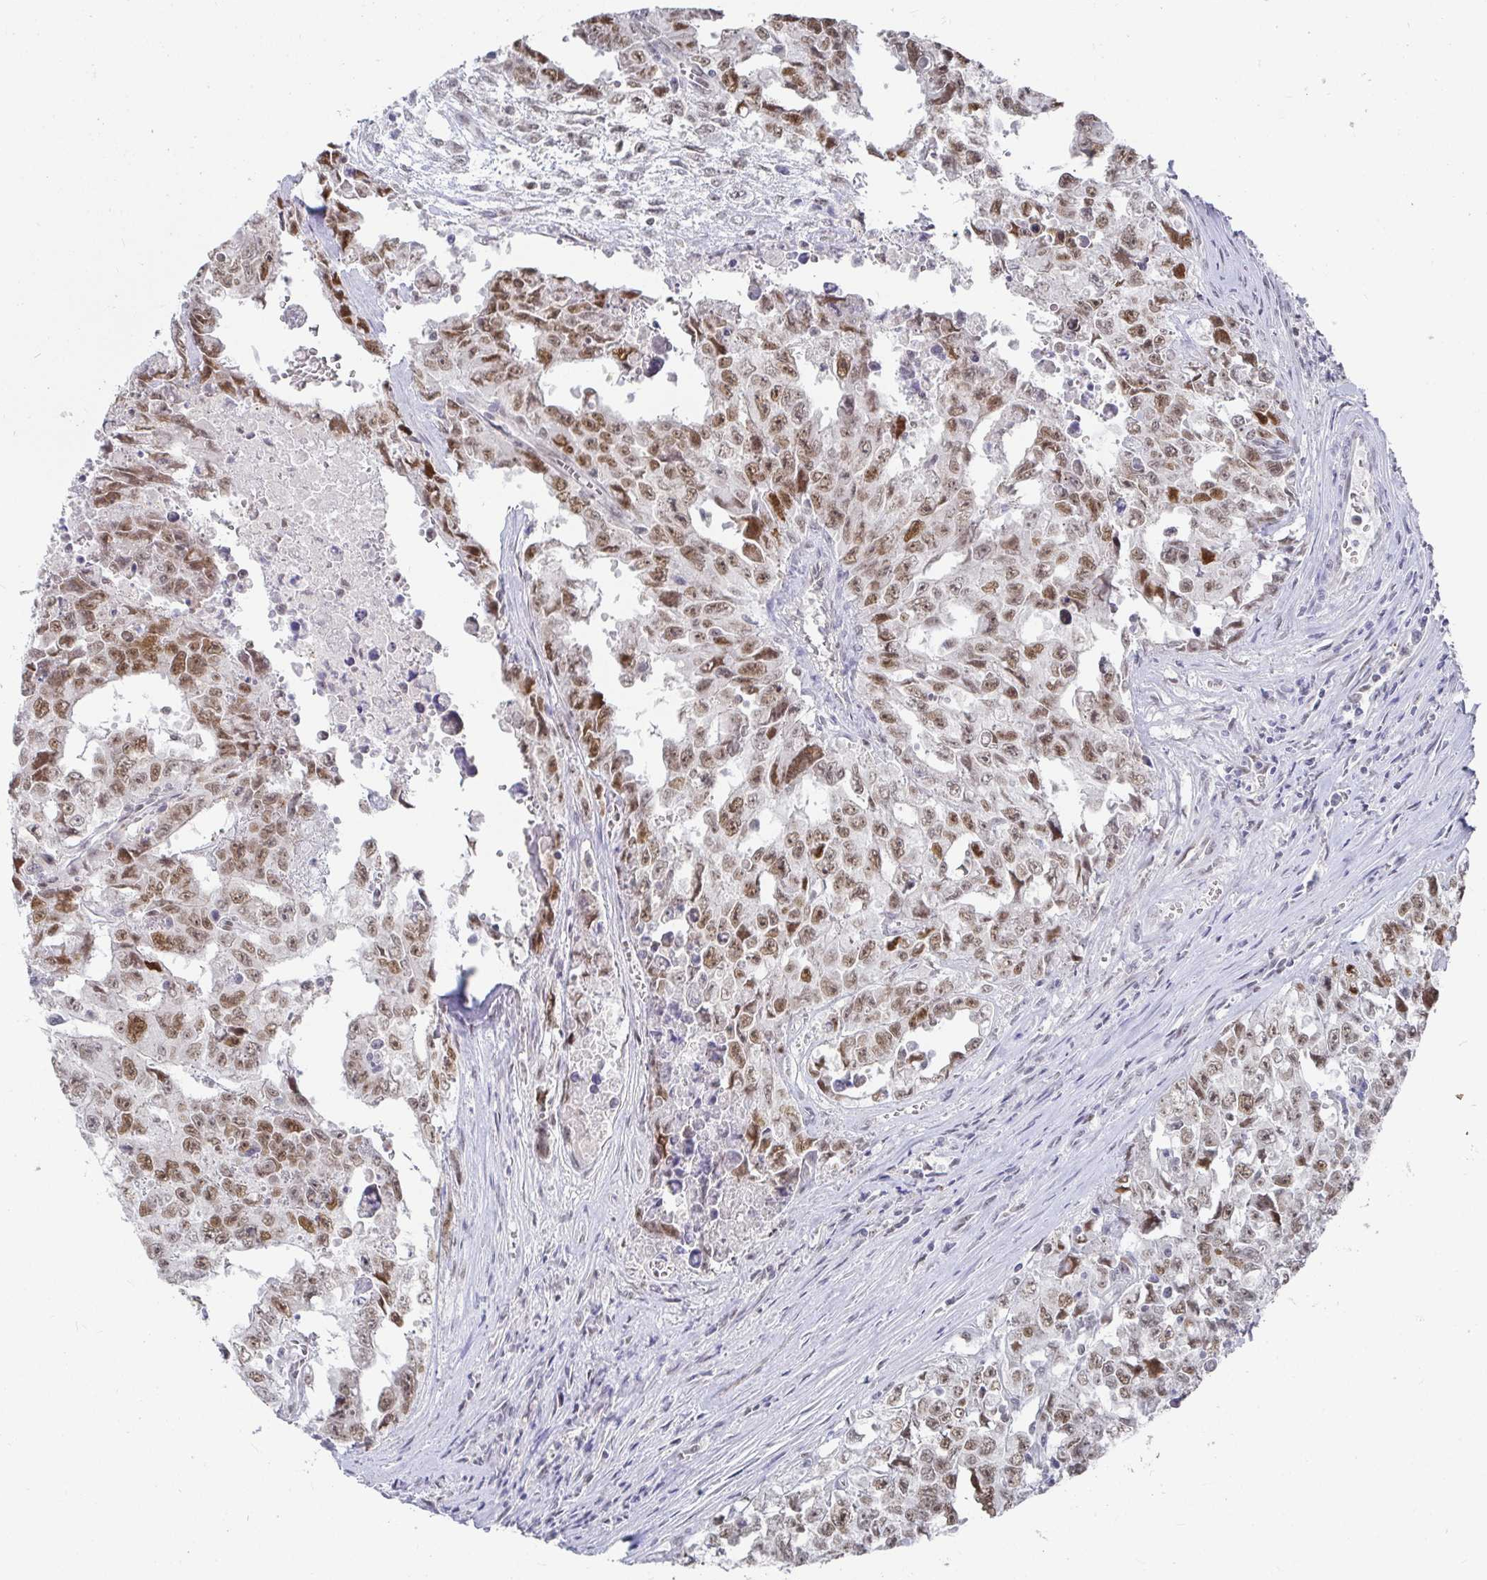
{"staining": {"intensity": "moderate", "quantity": ">75%", "location": "nuclear"}, "tissue": "testis cancer", "cell_type": "Tumor cells", "image_type": "cancer", "snomed": [{"axis": "morphology", "description": "Carcinoma, Embryonal, NOS"}, {"axis": "topography", "description": "Testis"}], "caption": "DAB immunohistochemical staining of human testis embryonal carcinoma displays moderate nuclear protein positivity in about >75% of tumor cells.", "gene": "RCOR1", "patient": {"sex": "male", "age": 24}}